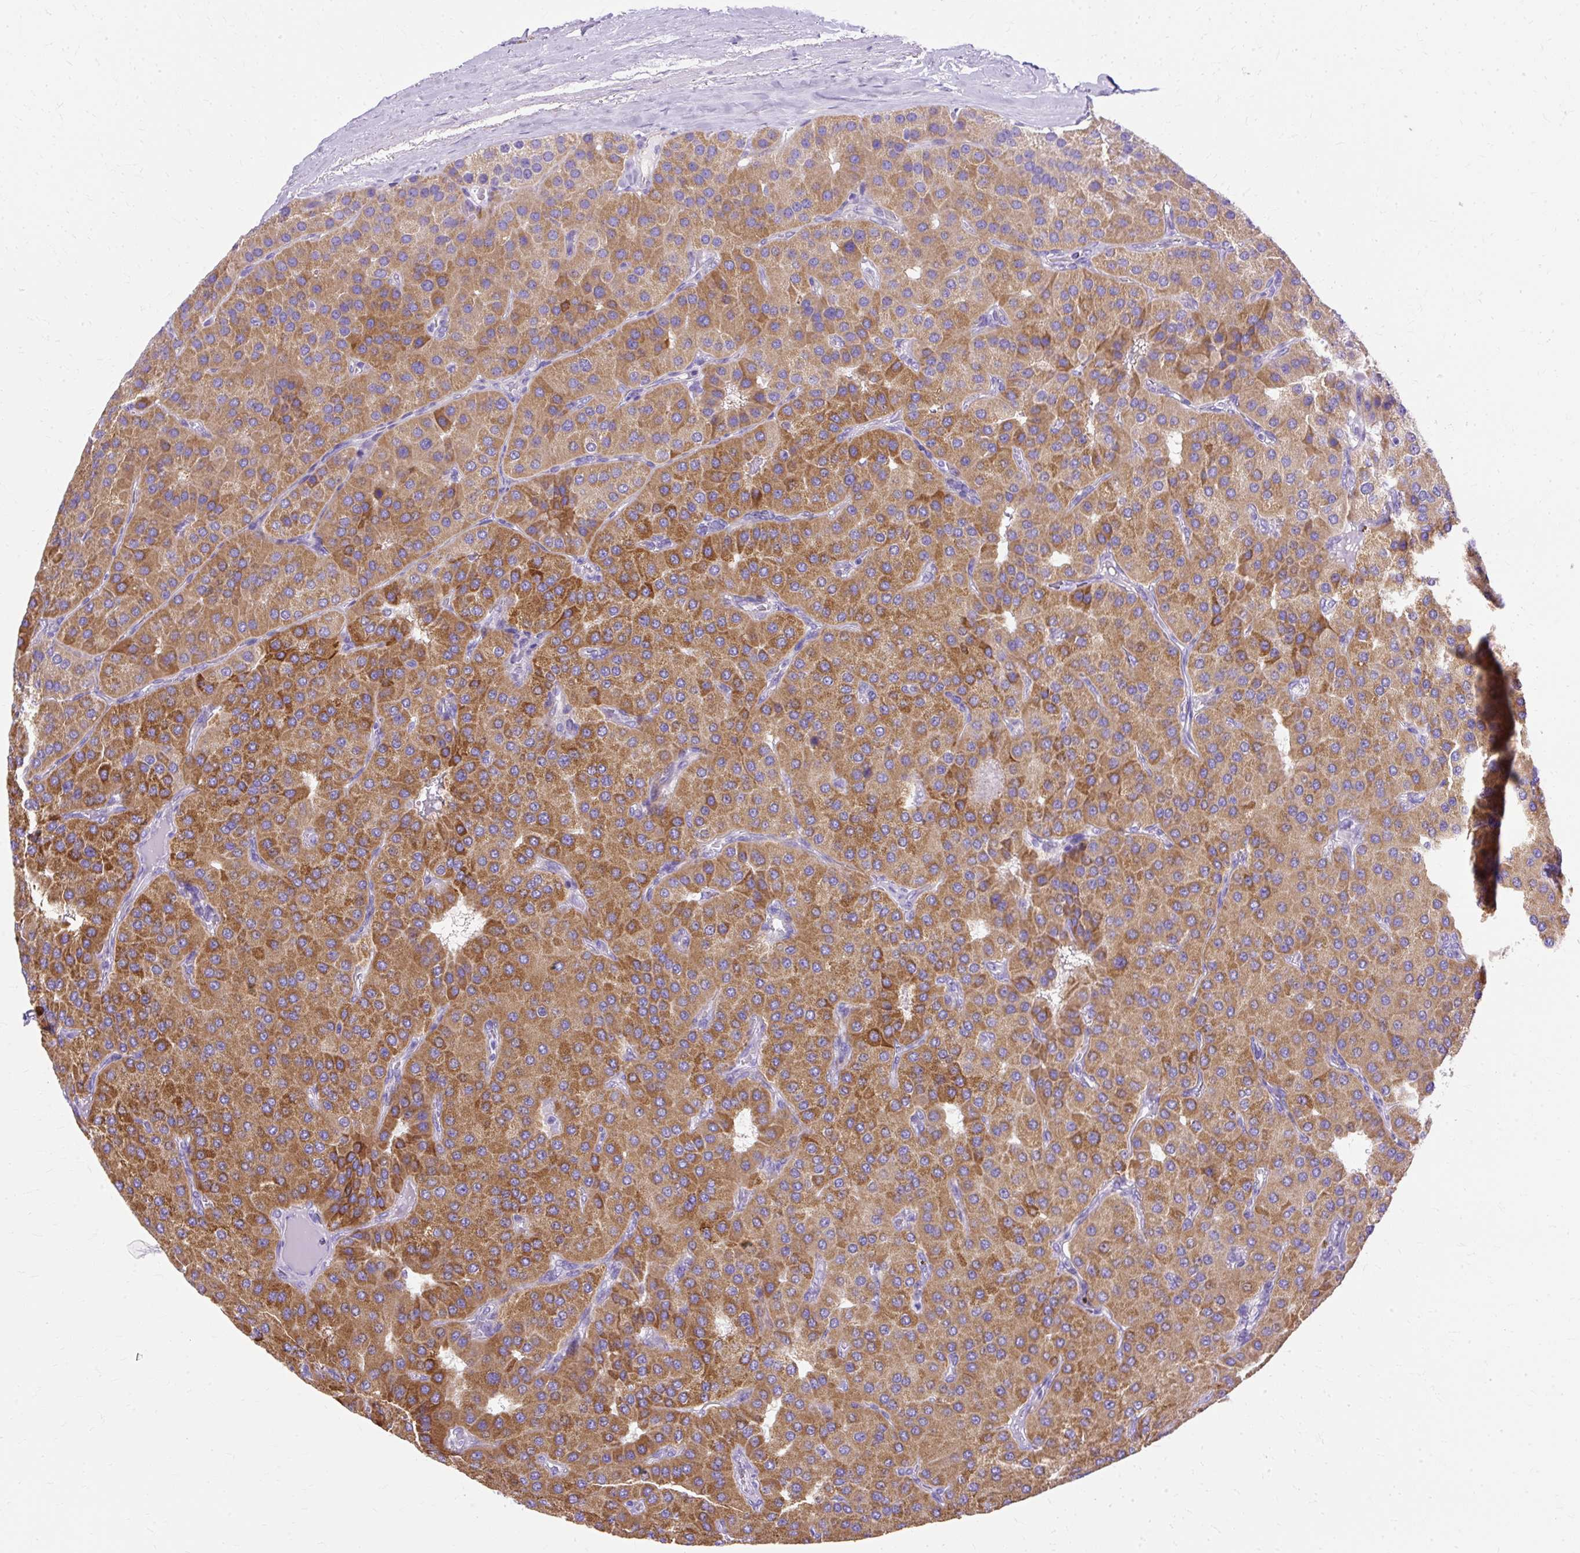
{"staining": {"intensity": "moderate", "quantity": ">75%", "location": "cytoplasmic/membranous"}, "tissue": "parathyroid gland", "cell_type": "Glandular cells", "image_type": "normal", "snomed": [{"axis": "morphology", "description": "Normal tissue, NOS"}, {"axis": "morphology", "description": "Adenoma, NOS"}, {"axis": "topography", "description": "Parathyroid gland"}], "caption": "Protein expression analysis of normal human parathyroid gland reveals moderate cytoplasmic/membranous expression in approximately >75% of glandular cells.", "gene": "MYO6", "patient": {"sex": "female", "age": 86}}